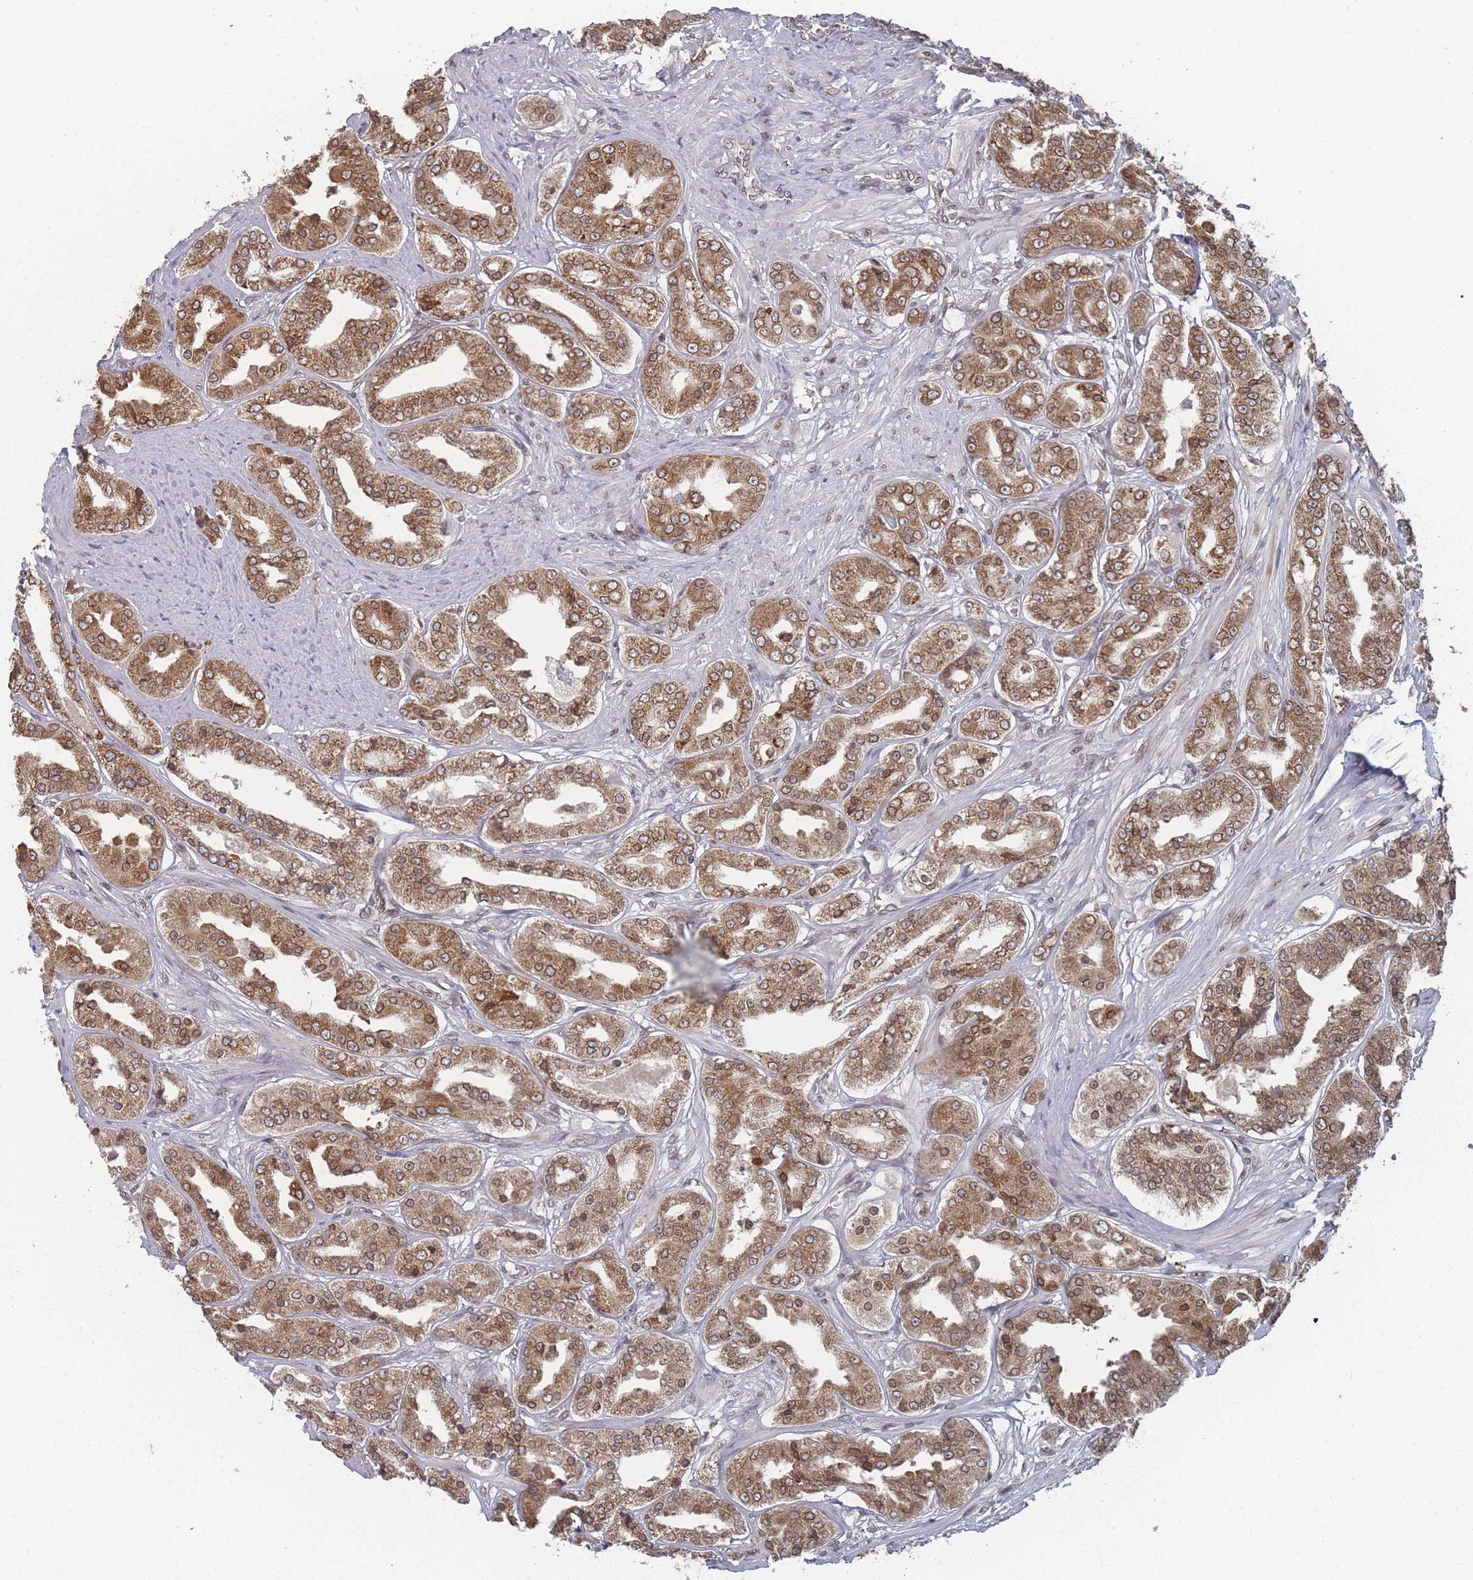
{"staining": {"intensity": "moderate", "quantity": ">75%", "location": "cytoplasmic/membranous,nuclear"}, "tissue": "prostate cancer", "cell_type": "Tumor cells", "image_type": "cancer", "snomed": [{"axis": "morphology", "description": "Adenocarcinoma, High grade"}, {"axis": "topography", "description": "Prostate"}], "caption": "The immunohistochemical stain shows moderate cytoplasmic/membranous and nuclear positivity in tumor cells of prostate high-grade adenocarcinoma tissue.", "gene": "TBC1D25", "patient": {"sex": "male", "age": 63}}